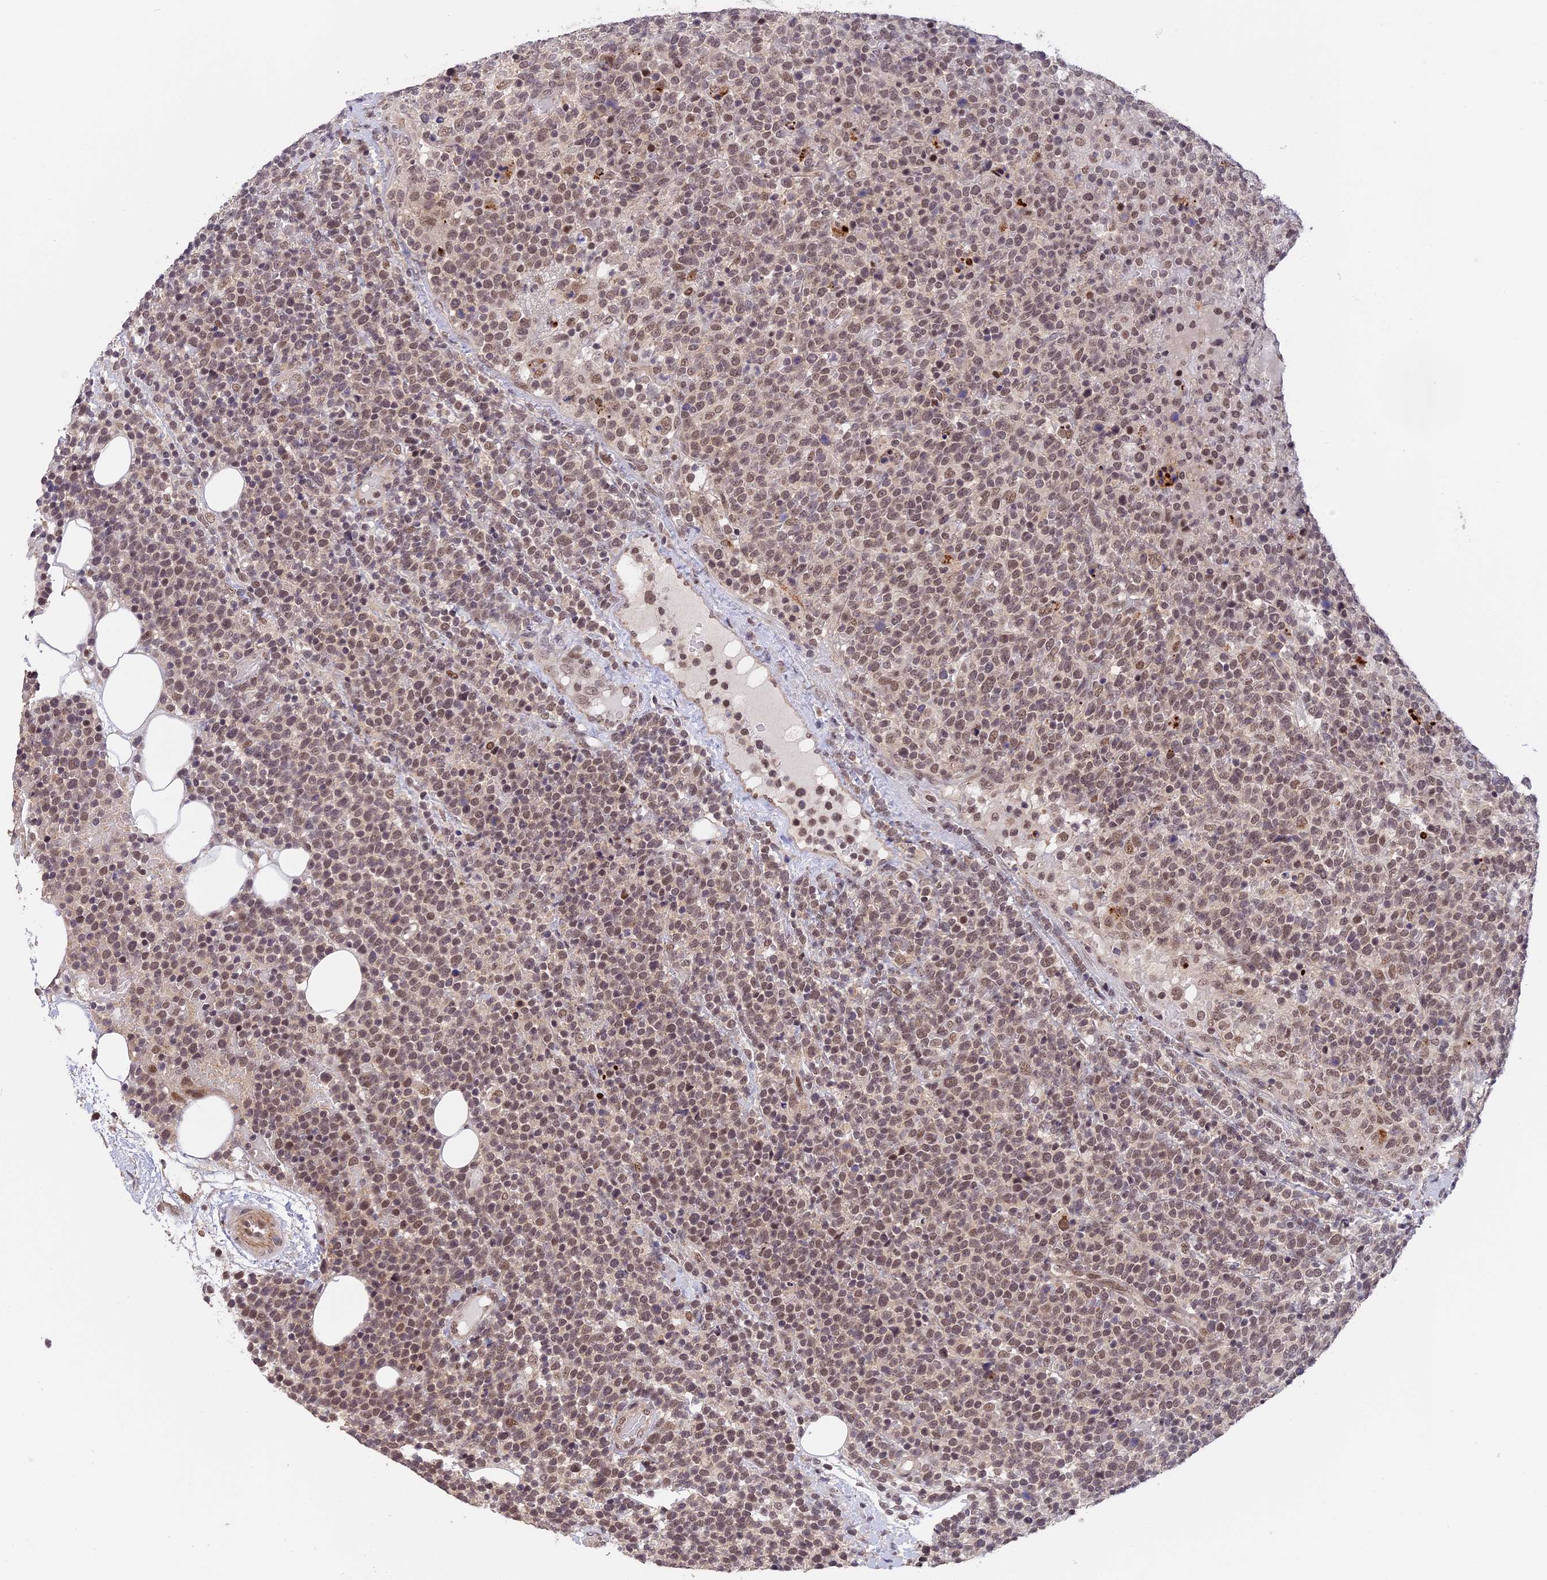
{"staining": {"intensity": "weak", "quantity": ">75%", "location": "nuclear"}, "tissue": "lymphoma", "cell_type": "Tumor cells", "image_type": "cancer", "snomed": [{"axis": "morphology", "description": "Malignant lymphoma, non-Hodgkin's type, High grade"}, {"axis": "topography", "description": "Lymph node"}], "caption": "IHC image of lymphoma stained for a protein (brown), which shows low levels of weak nuclear positivity in about >75% of tumor cells.", "gene": "POLR2C", "patient": {"sex": "male", "age": 61}}